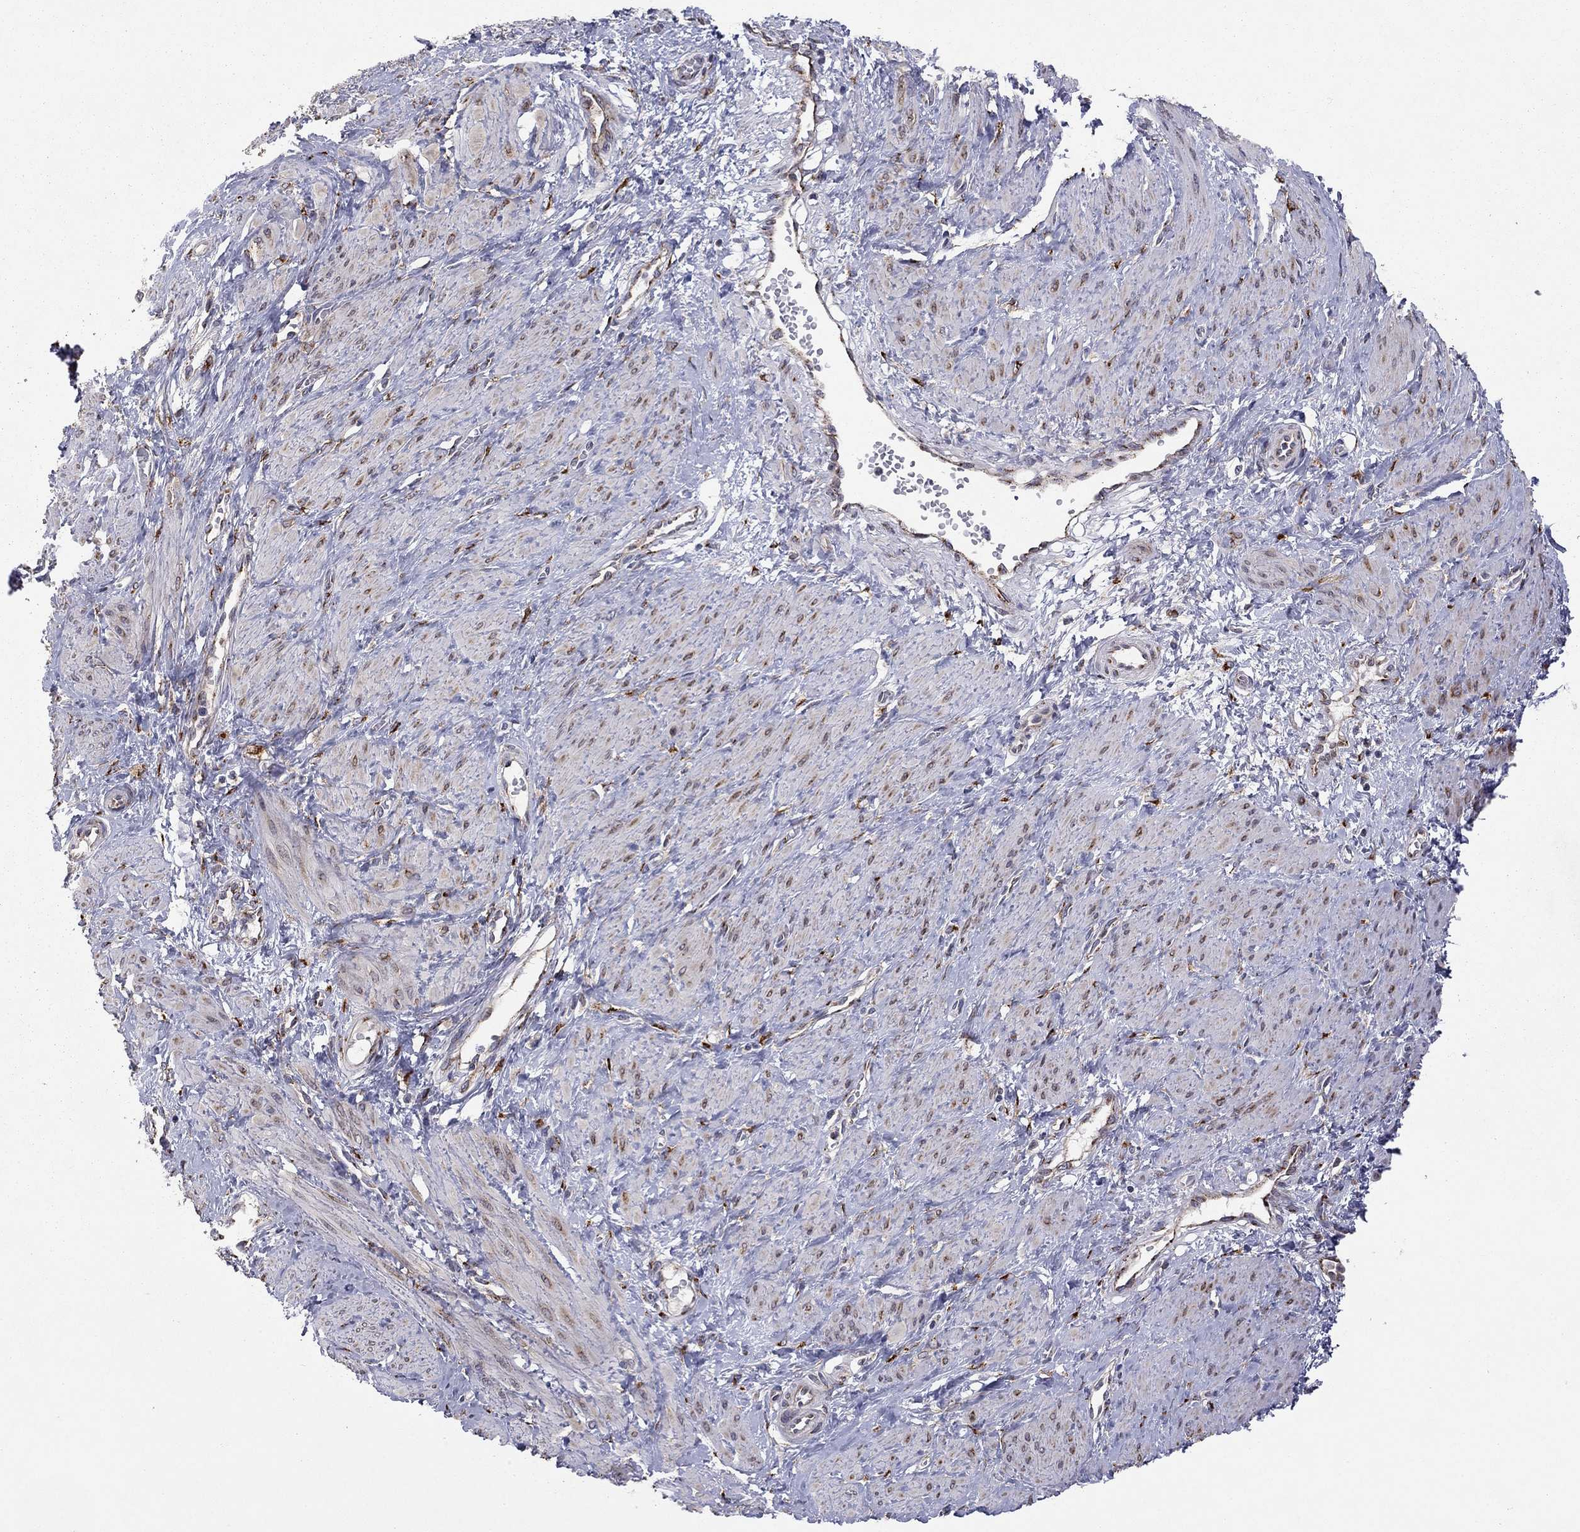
{"staining": {"intensity": "negative", "quantity": "none", "location": "none"}, "tissue": "smooth muscle", "cell_type": "Smooth muscle cells", "image_type": "normal", "snomed": [{"axis": "morphology", "description": "Normal tissue, NOS"}, {"axis": "topography", "description": "Smooth muscle"}, {"axis": "topography", "description": "Uterus"}], "caption": "This is an immunohistochemistry histopathology image of benign smooth muscle. There is no staining in smooth muscle cells.", "gene": "YIF1A", "patient": {"sex": "female", "age": 39}}